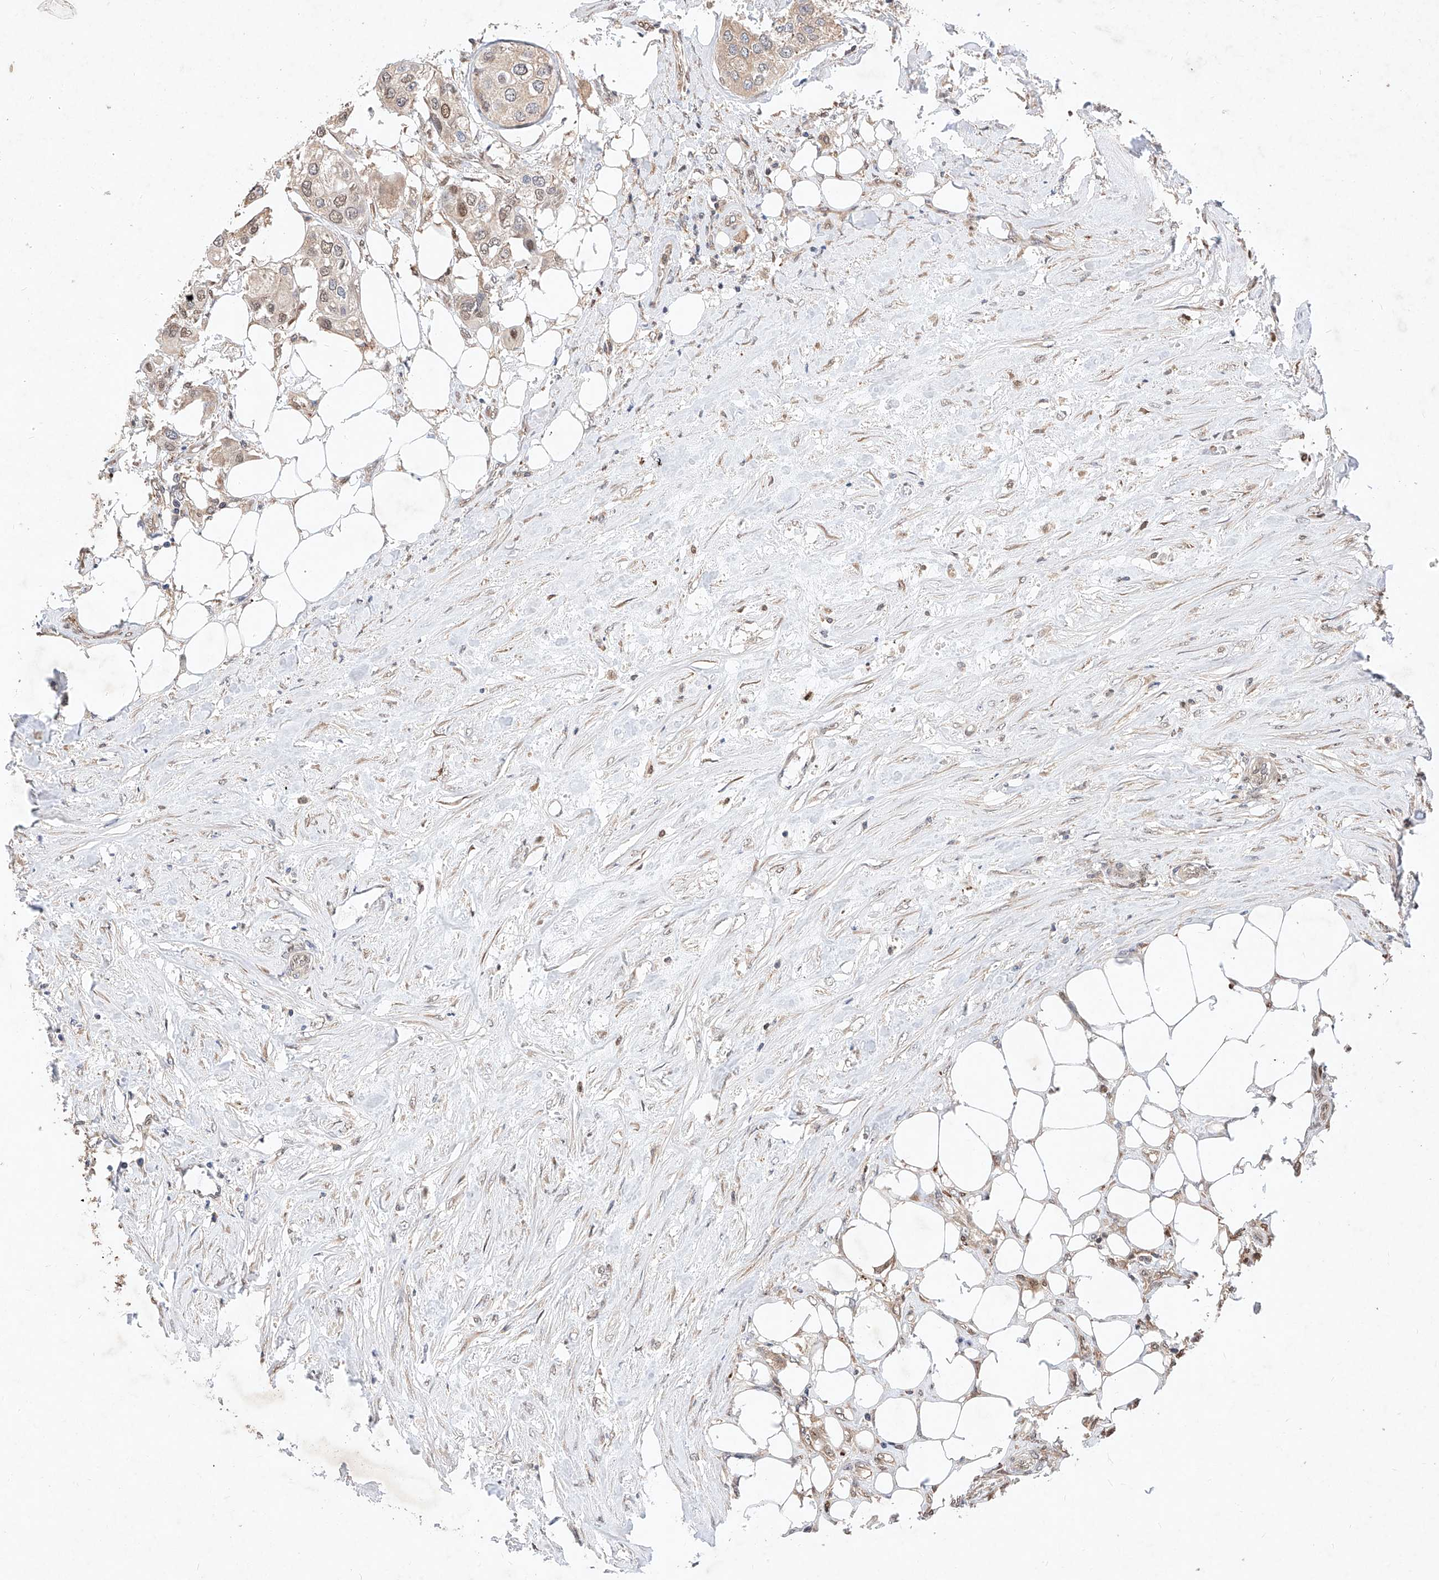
{"staining": {"intensity": "weak", "quantity": ">75%", "location": "cytoplasmic/membranous,nuclear"}, "tissue": "urothelial cancer", "cell_type": "Tumor cells", "image_type": "cancer", "snomed": [{"axis": "morphology", "description": "Urothelial carcinoma, High grade"}, {"axis": "topography", "description": "Urinary bladder"}], "caption": "A low amount of weak cytoplasmic/membranous and nuclear positivity is seen in about >75% of tumor cells in urothelial cancer tissue.", "gene": "ZSCAN4", "patient": {"sex": "male", "age": 64}}